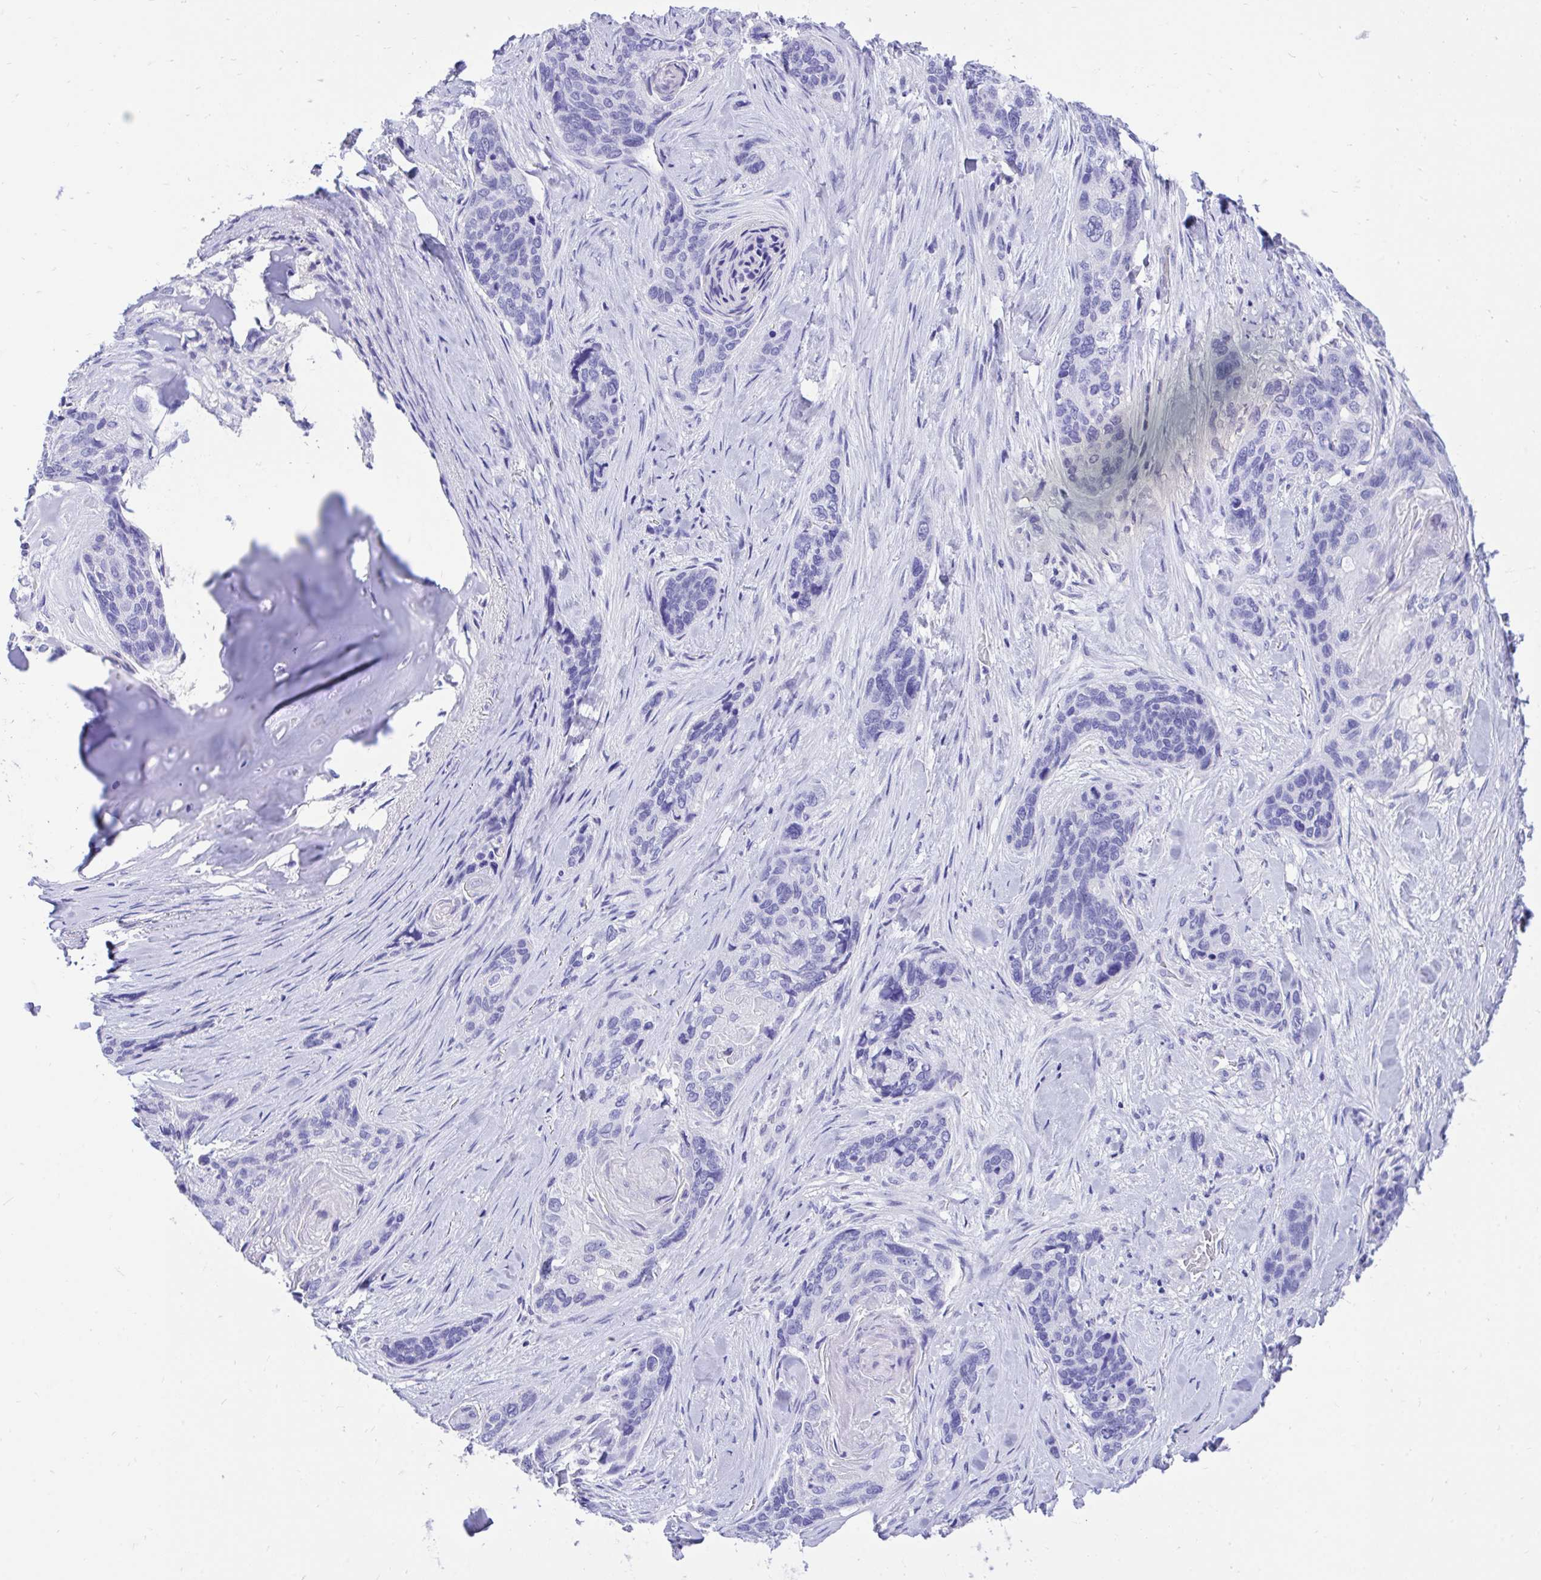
{"staining": {"intensity": "negative", "quantity": "none", "location": "none"}, "tissue": "lung cancer", "cell_type": "Tumor cells", "image_type": "cancer", "snomed": [{"axis": "morphology", "description": "Squamous cell carcinoma, NOS"}, {"axis": "morphology", "description": "Squamous cell carcinoma, metastatic, NOS"}, {"axis": "topography", "description": "Lymph node"}, {"axis": "topography", "description": "Lung"}], "caption": "Human lung squamous cell carcinoma stained for a protein using immunohistochemistry reveals no positivity in tumor cells.", "gene": "MON1A", "patient": {"sex": "male", "age": 41}}